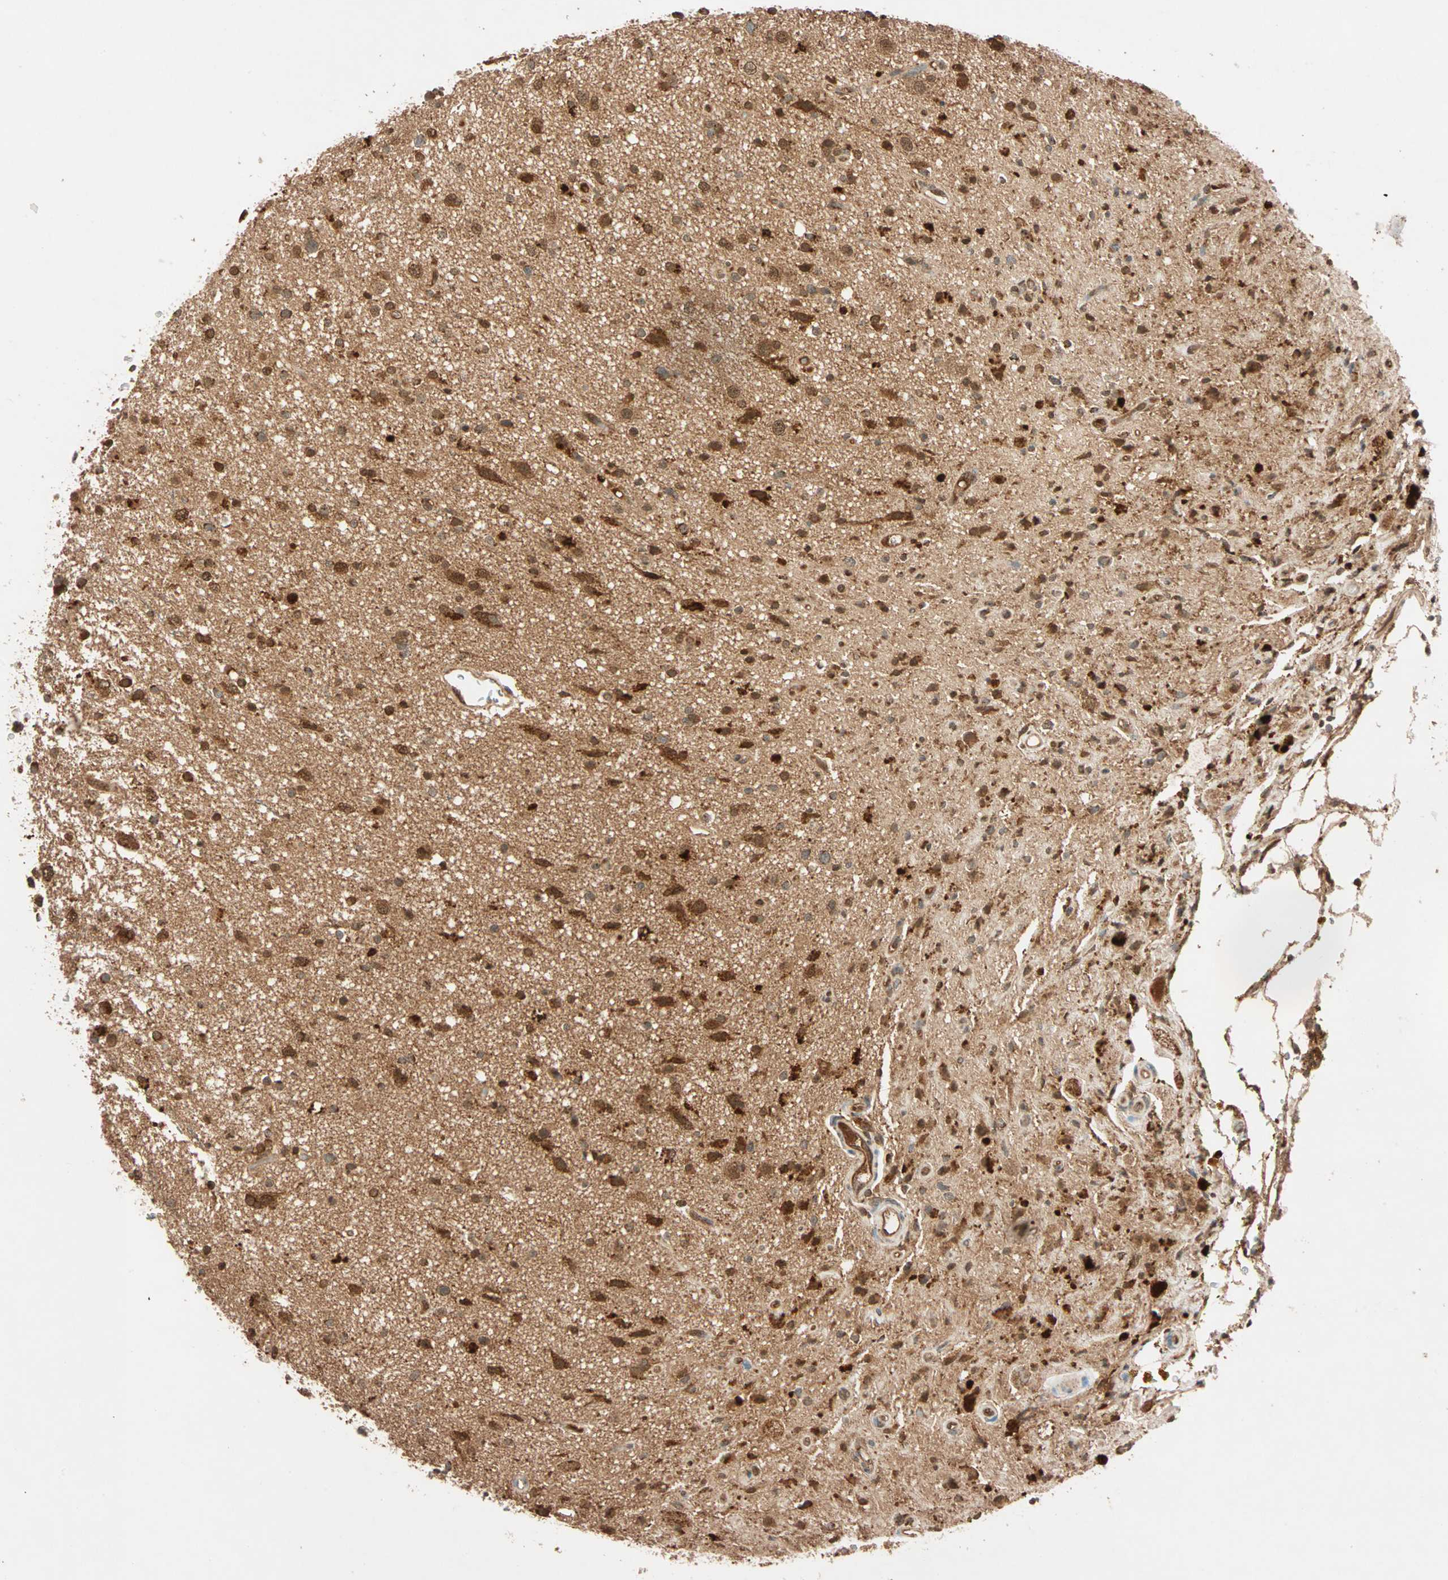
{"staining": {"intensity": "strong", "quantity": ">75%", "location": "cytoplasmic/membranous,nuclear"}, "tissue": "glioma", "cell_type": "Tumor cells", "image_type": "cancer", "snomed": [{"axis": "morphology", "description": "Glioma, malignant, High grade"}, {"axis": "topography", "description": "Brain"}], "caption": "A high amount of strong cytoplasmic/membranous and nuclear expression is identified in about >75% of tumor cells in malignant glioma (high-grade) tissue. The staining was performed using DAB (3,3'-diaminobenzidine) to visualize the protein expression in brown, while the nuclei were stained in blue with hematoxylin (Magnification: 20x).", "gene": "MAPK1", "patient": {"sex": "male", "age": 33}}